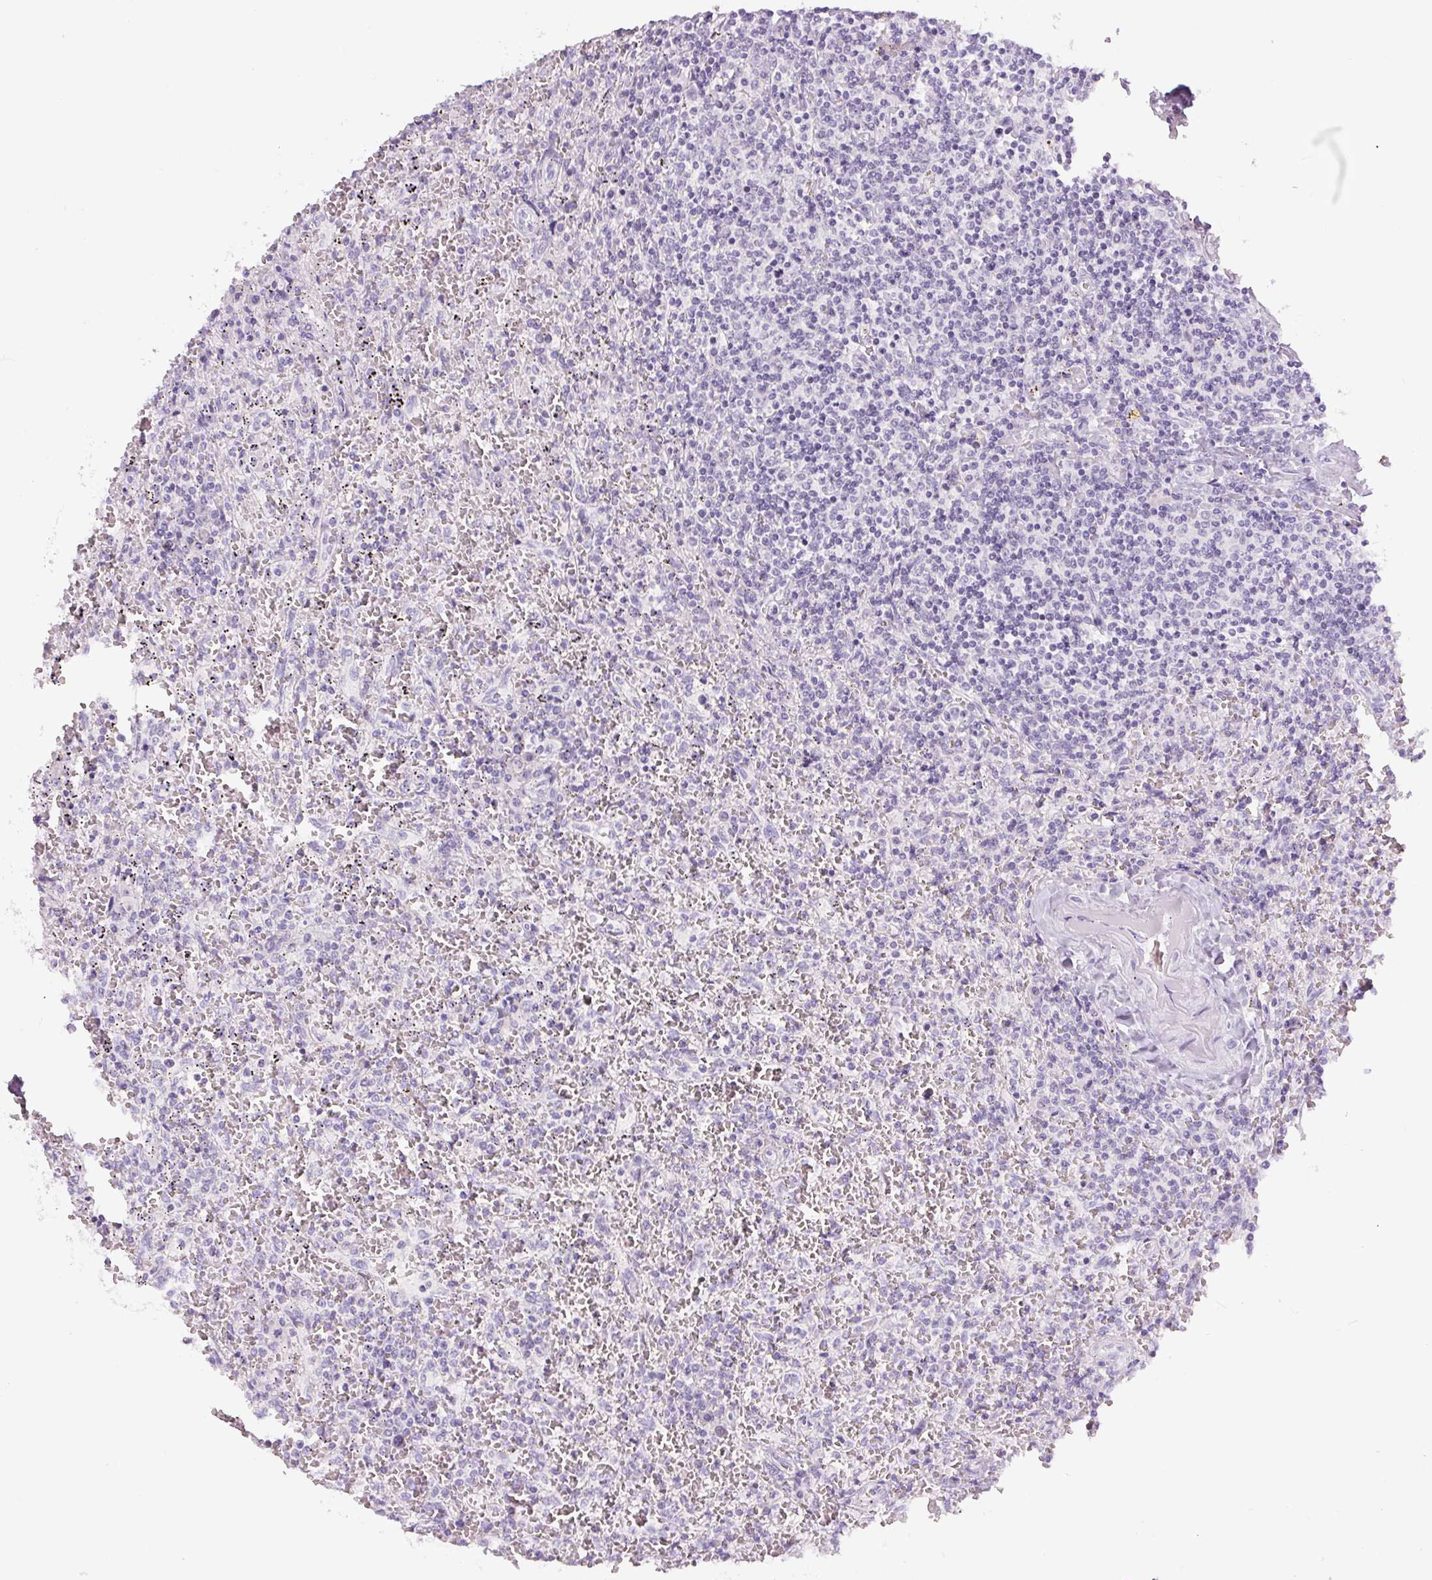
{"staining": {"intensity": "negative", "quantity": "none", "location": "none"}, "tissue": "lymphoma", "cell_type": "Tumor cells", "image_type": "cancer", "snomed": [{"axis": "morphology", "description": "Malignant lymphoma, non-Hodgkin's type, Low grade"}, {"axis": "topography", "description": "Spleen"}], "caption": "Photomicrograph shows no significant protein expression in tumor cells of lymphoma. Brightfield microscopy of immunohistochemistry (IHC) stained with DAB (brown) and hematoxylin (blue), captured at high magnification.", "gene": "SIX1", "patient": {"sex": "female", "age": 64}}